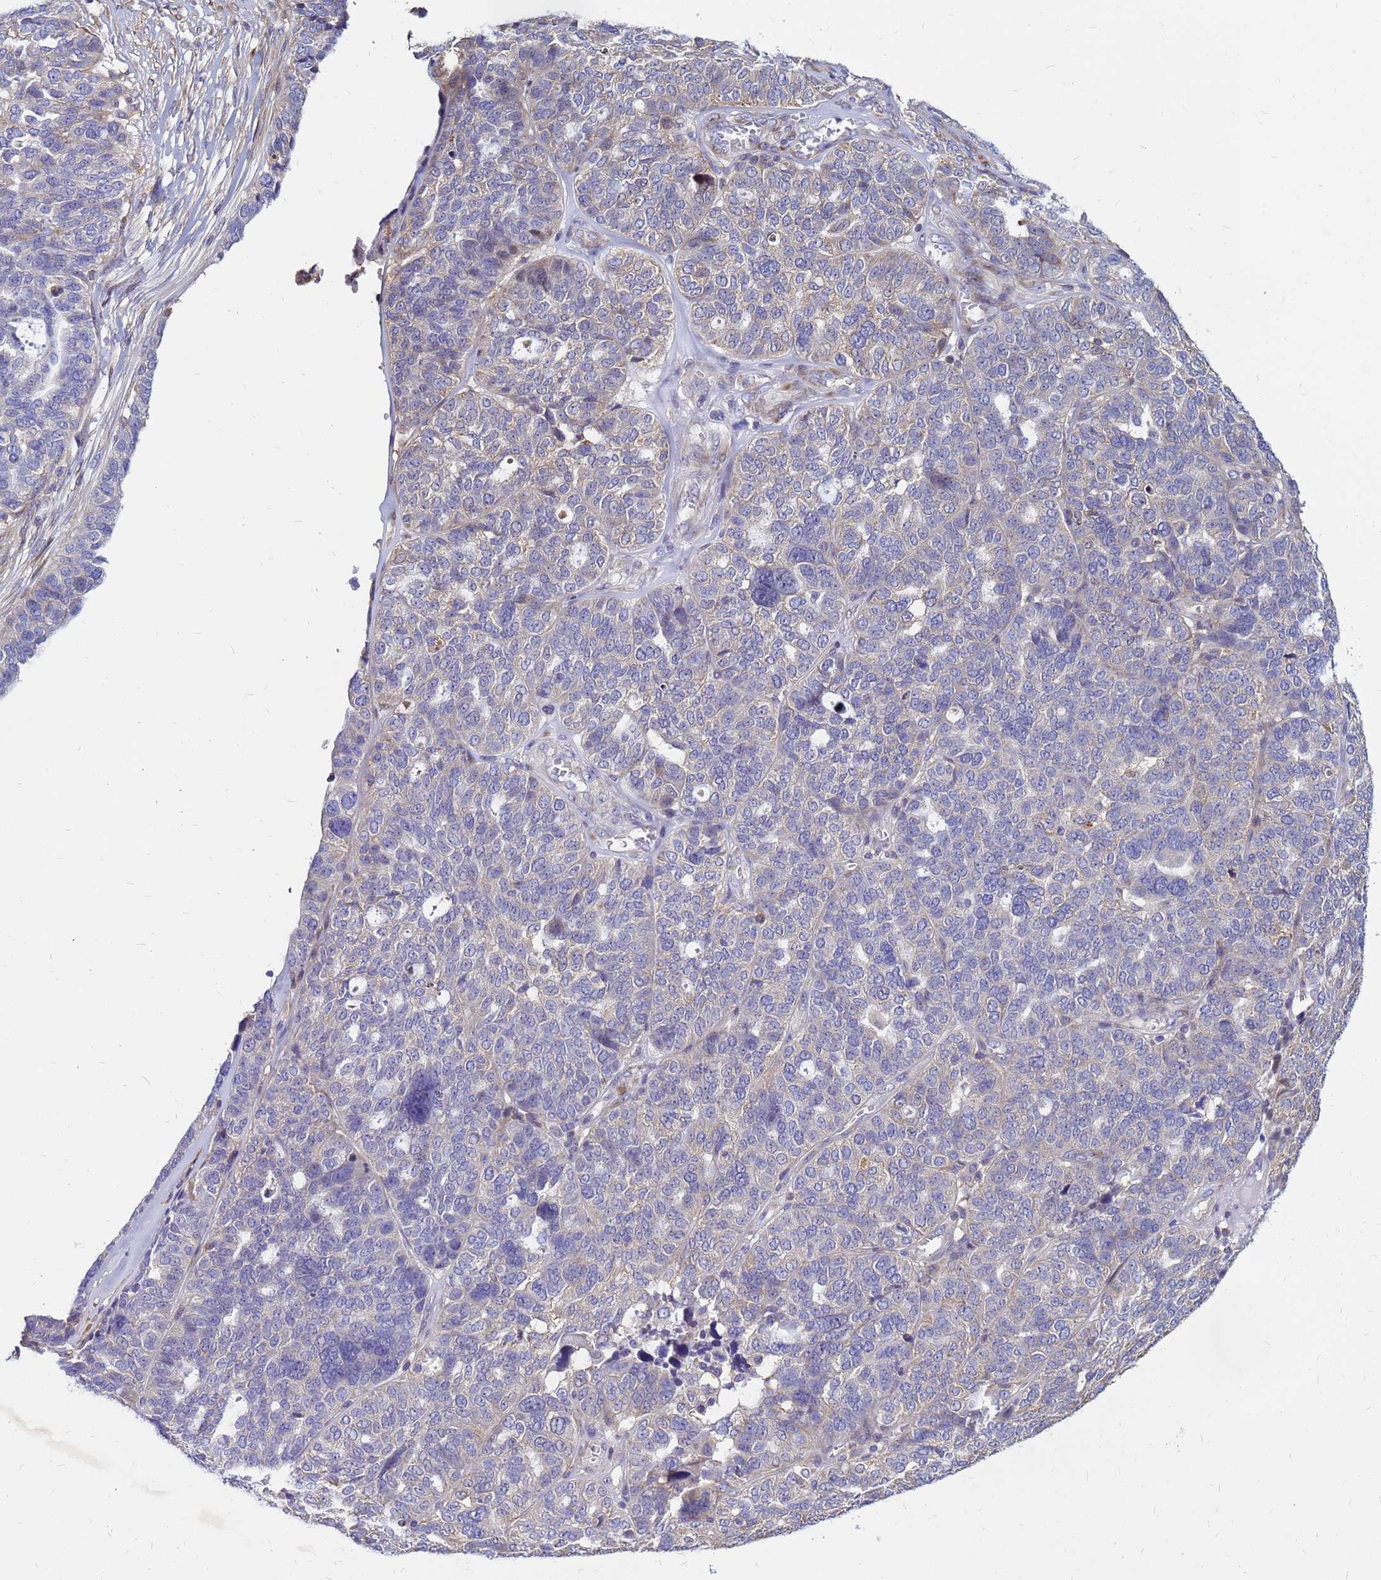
{"staining": {"intensity": "weak", "quantity": "<25%", "location": "cytoplasmic/membranous"}, "tissue": "ovarian cancer", "cell_type": "Tumor cells", "image_type": "cancer", "snomed": [{"axis": "morphology", "description": "Cystadenocarcinoma, serous, NOS"}, {"axis": "topography", "description": "Ovary"}], "caption": "This is an IHC histopathology image of human serous cystadenocarcinoma (ovarian). There is no staining in tumor cells.", "gene": "MOB2", "patient": {"sex": "female", "age": 59}}